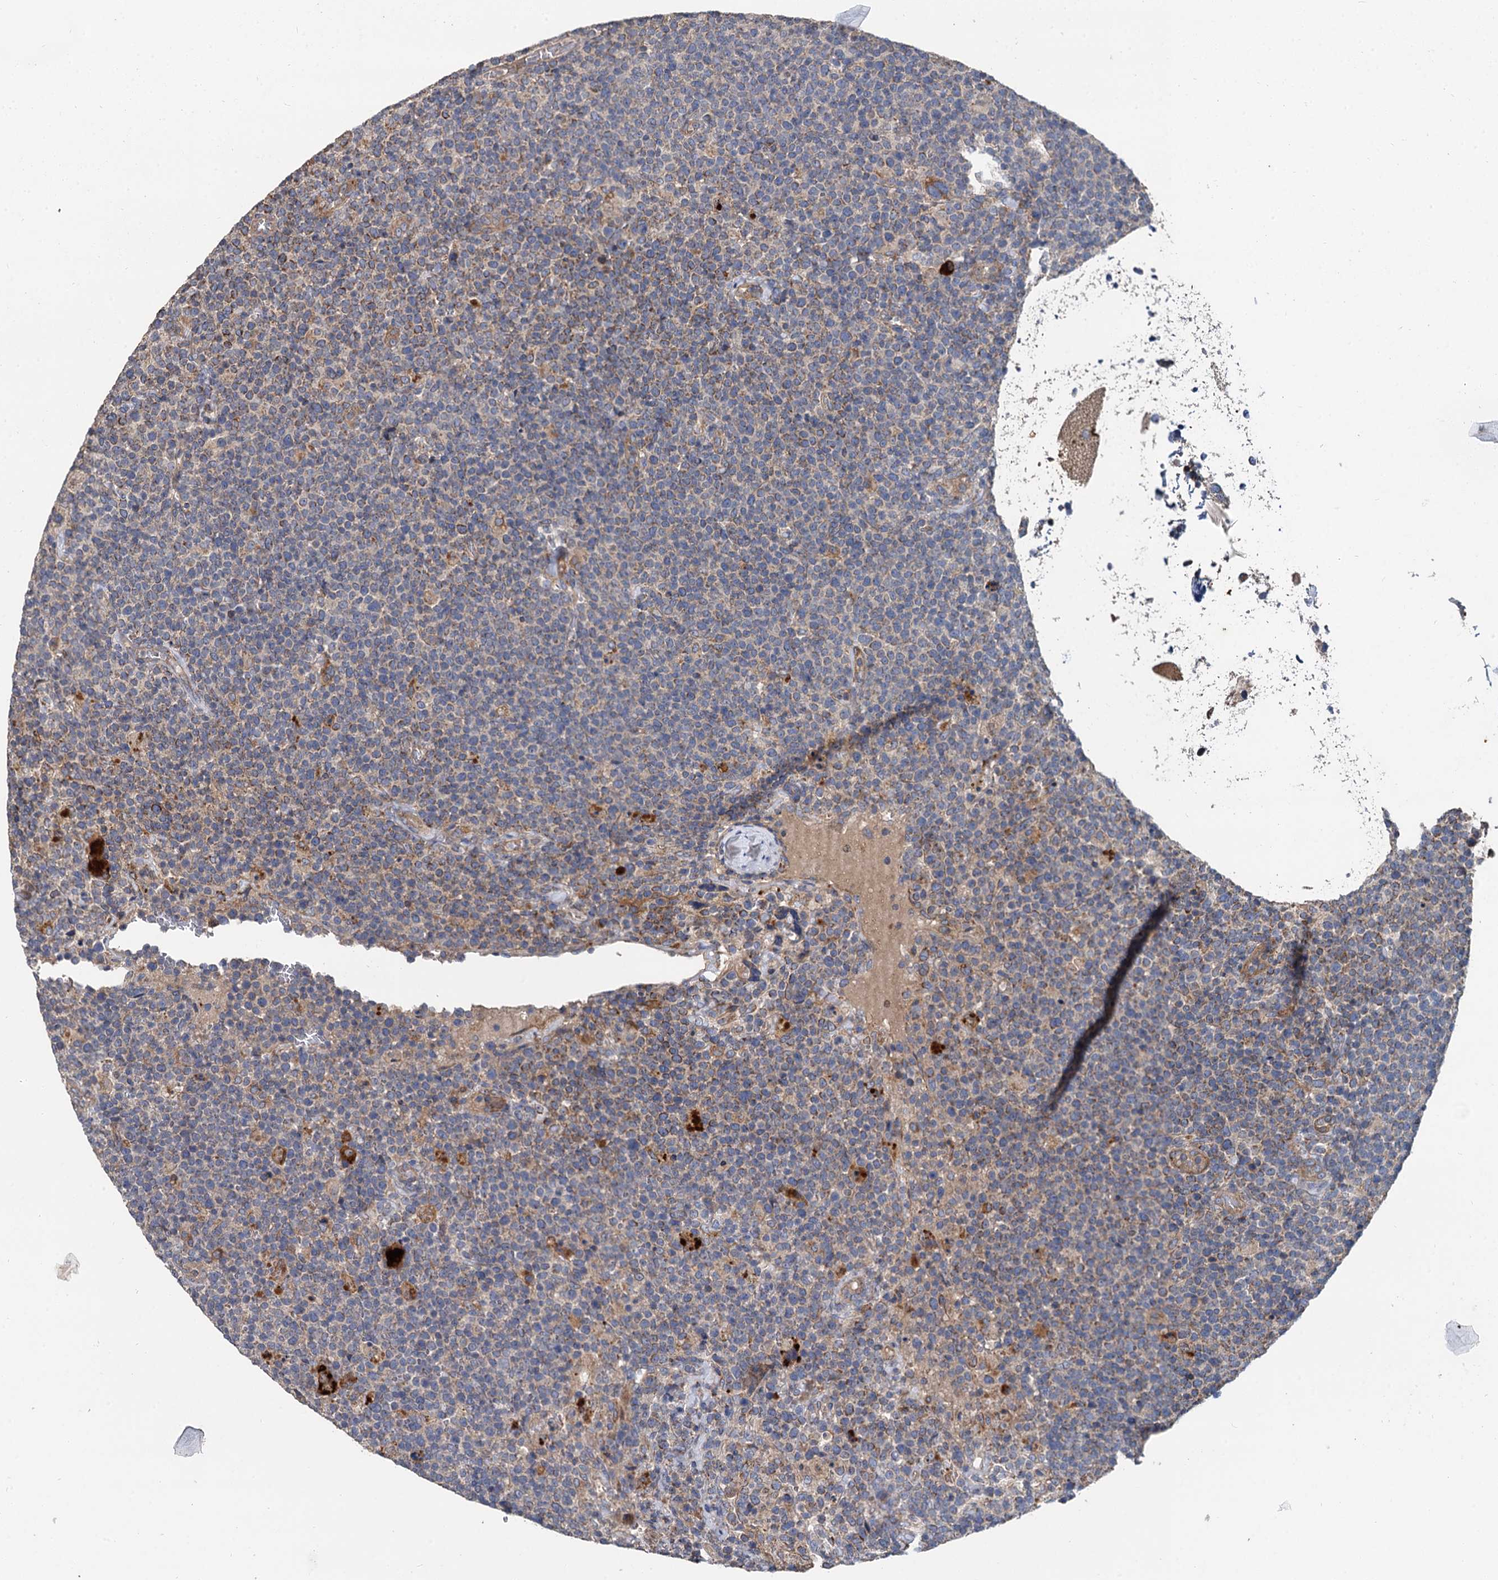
{"staining": {"intensity": "moderate", "quantity": "<25%", "location": "cytoplasmic/membranous"}, "tissue": "lymphoma", "cell_type": "Tumor cells", "image_type": "cancer", "snomed": [{"axis": "morphology", "description": "Malignant lymphoma, non-Hodgkin's type, High grade"}, {"axis": "topography", "description": "Lymph node"}], "caption": "Immunohistochemistry photomicrograph of neoplastic tissue: human high-grade malignant lymphoma, non-Hodgkin's type stained using immunohistochemistry (IHC) exhibits low levels of moderate protein expression localized specifically in the cytoplasmic/membranous of tumor cells, appearing as a cytoplasmic/membranous brown color.", "gene": "SPRYD3", "patient": {"sex": "male", "age": 61}}